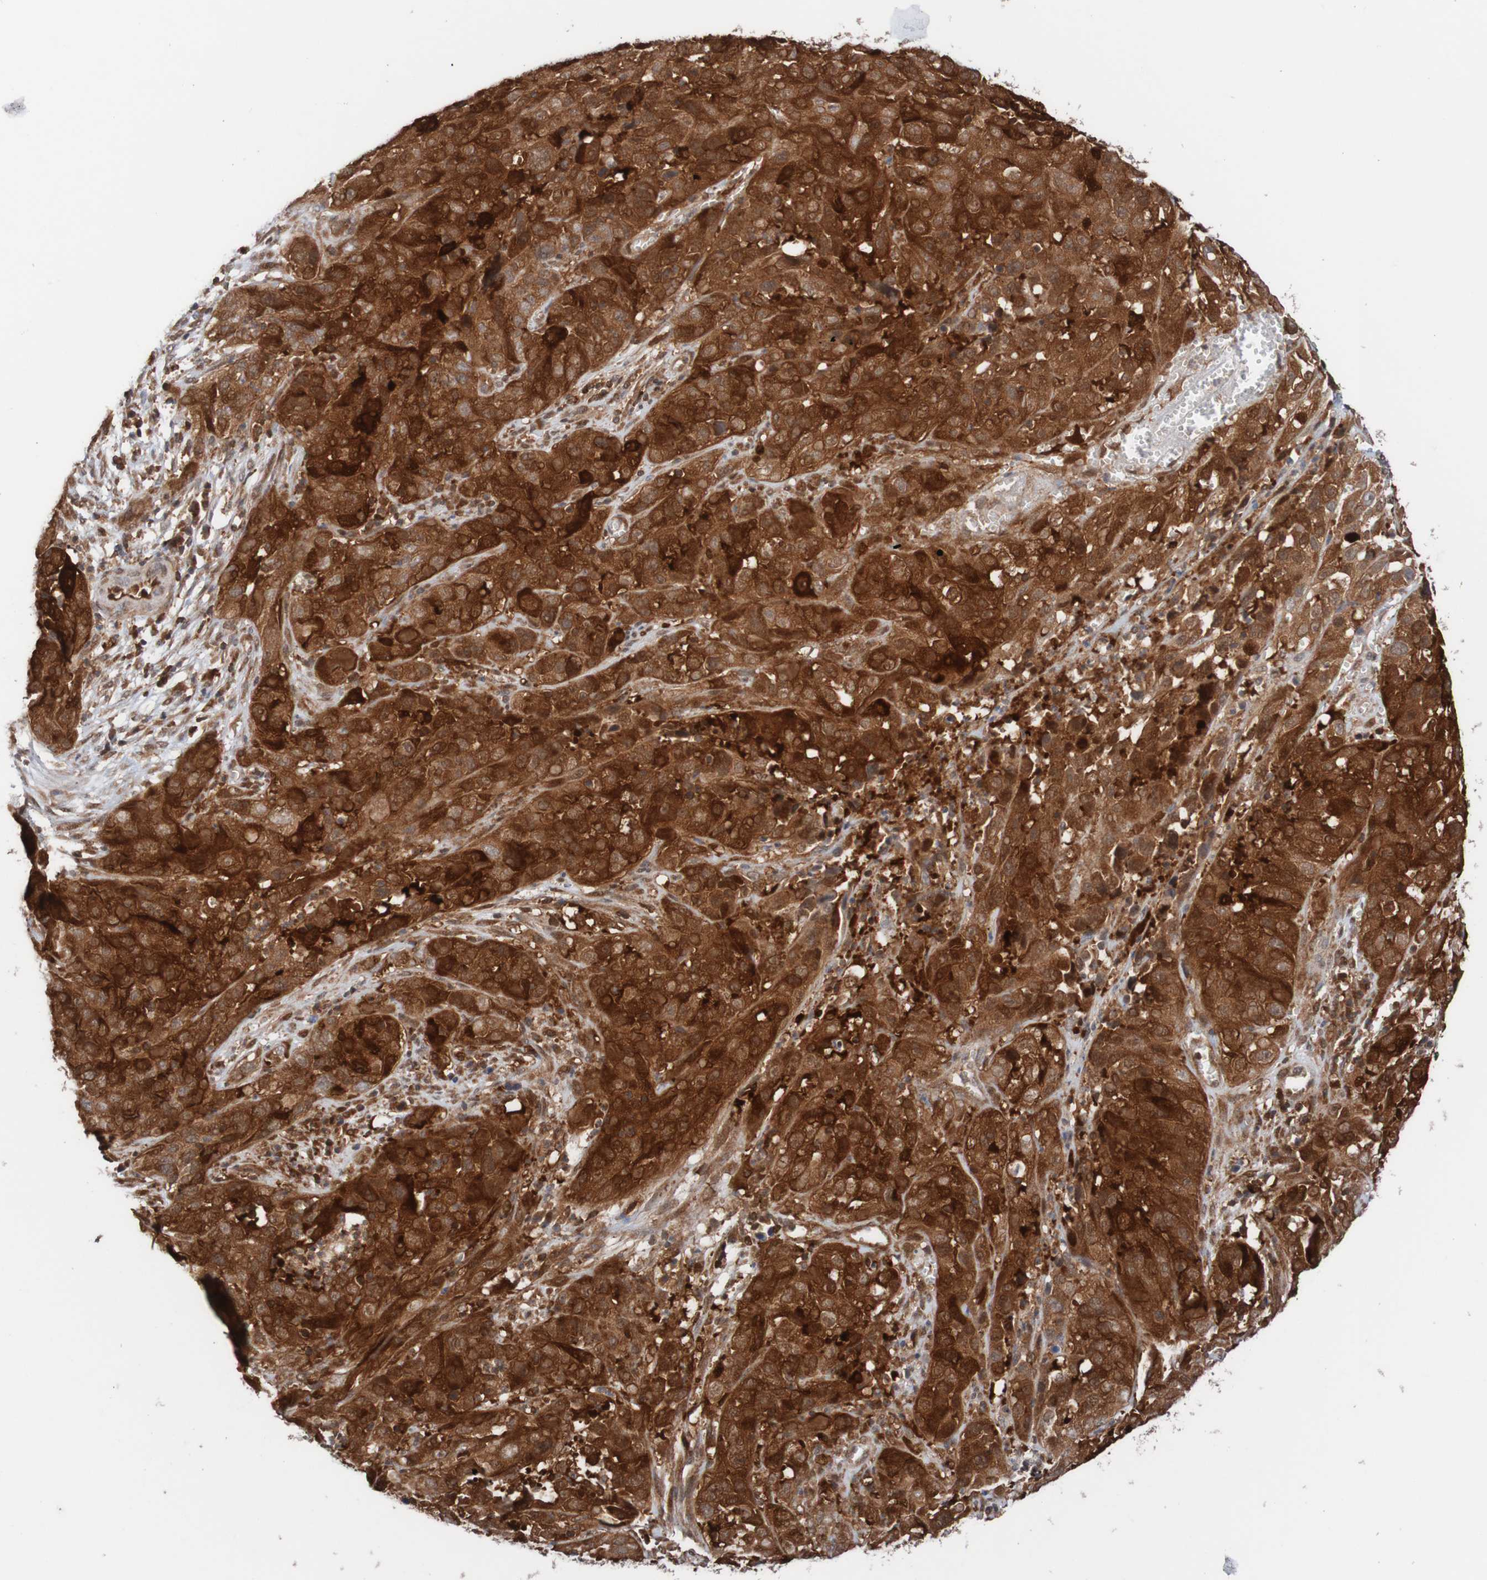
{"staining": {"intensity": "strong", "quantity": ">75%", "location": "cytoplasmic/membranous"}, "tissue": "cervical cancer", "cell_type": "Tumor cells", "image_type": "cancer", "snomed": [{"axis": "morphology", "description": "Squamous cell carcinoma, NOS"}, {"axis": "topography", "description": "Cervix"}], "caption": "Immunohistochemistry (IHC) (DAB (3,3'-diaminobenzidine)) staining of cervical cancer displays strong cytoplasmic/membranous protein staining in approximately >75% of tumor cells.", "gene": "RIGI", "patient": {"sex": "female", "age": 32}}